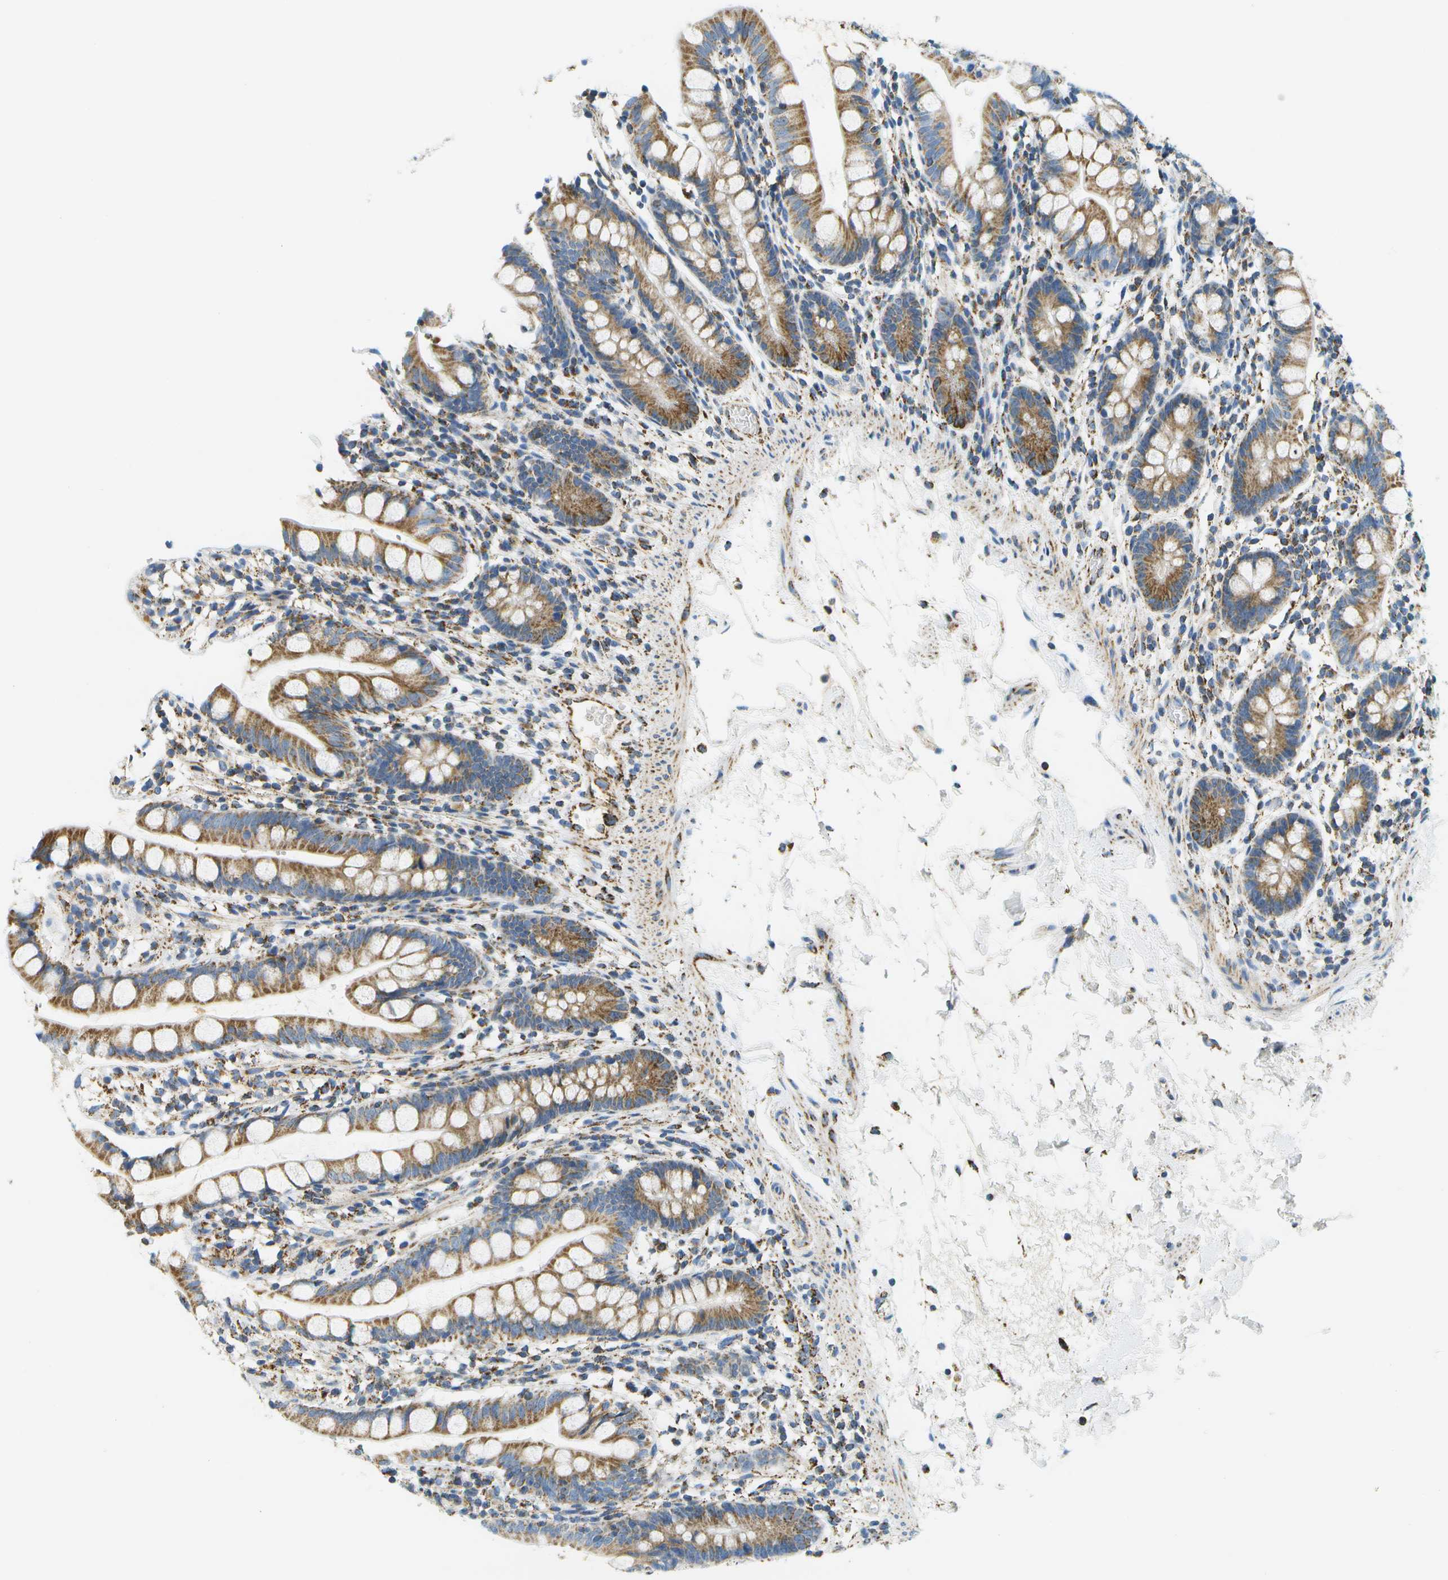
{"staining": {"intensity": "moderate", "quantity": ">75%", "location": "cytoplasmic/membranous"}, "tissue": "small intestine", "cell_type": "Glandular cells", "image_type": "normal", "snomed": [{"axis": "morphology", "description": "Normal tissue, NOS"}, {"axis": "topography", "description": "Small intestine"}], "caption": "Protein staining of normal small intestine exhibits moderate cytoplasmic/membranous staining in about >75% of glandular cells.", "gene": "HLCS", "patient": {"sex": "female", "age": 84}}